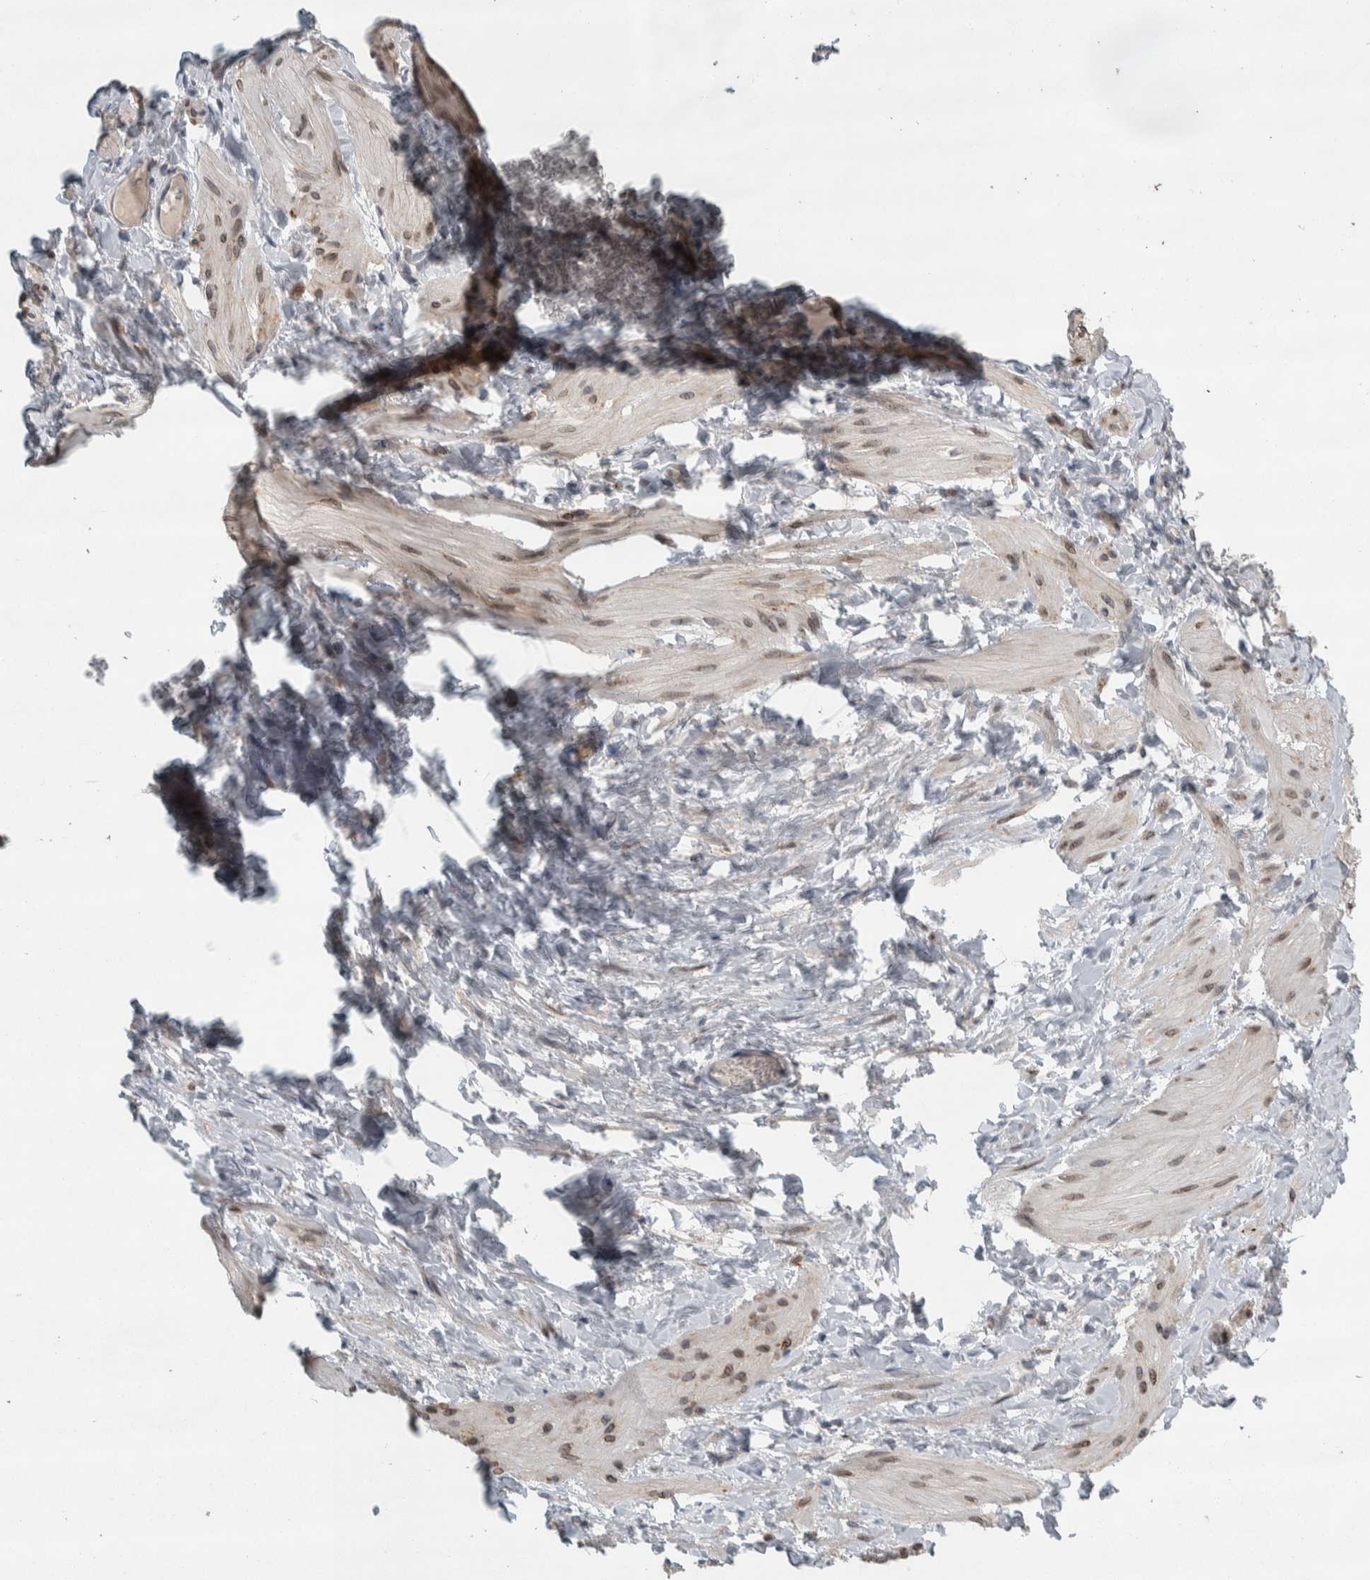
{"staining": {"intensity": "weak", "quantity": "25%-75%", "location": "nuclear"}, "tissue": "smooth muscle", "cell_type": "Smooth muscle cells", "image_type": "normal", "snomed": [{"axis": "morphology", "description": "Normal tissue, NOS"}, {"axis": "topography", "description": "Smooth muscle"}], "caption": "Approximately 25%-75% of smooth muscle cells in normal human smooth muscle show weak nuclear protein staining as visualized by brown immunohistochemical staining.", "gene": "SIGMAR1", "patient": {"sex": "male", "age": 16}}